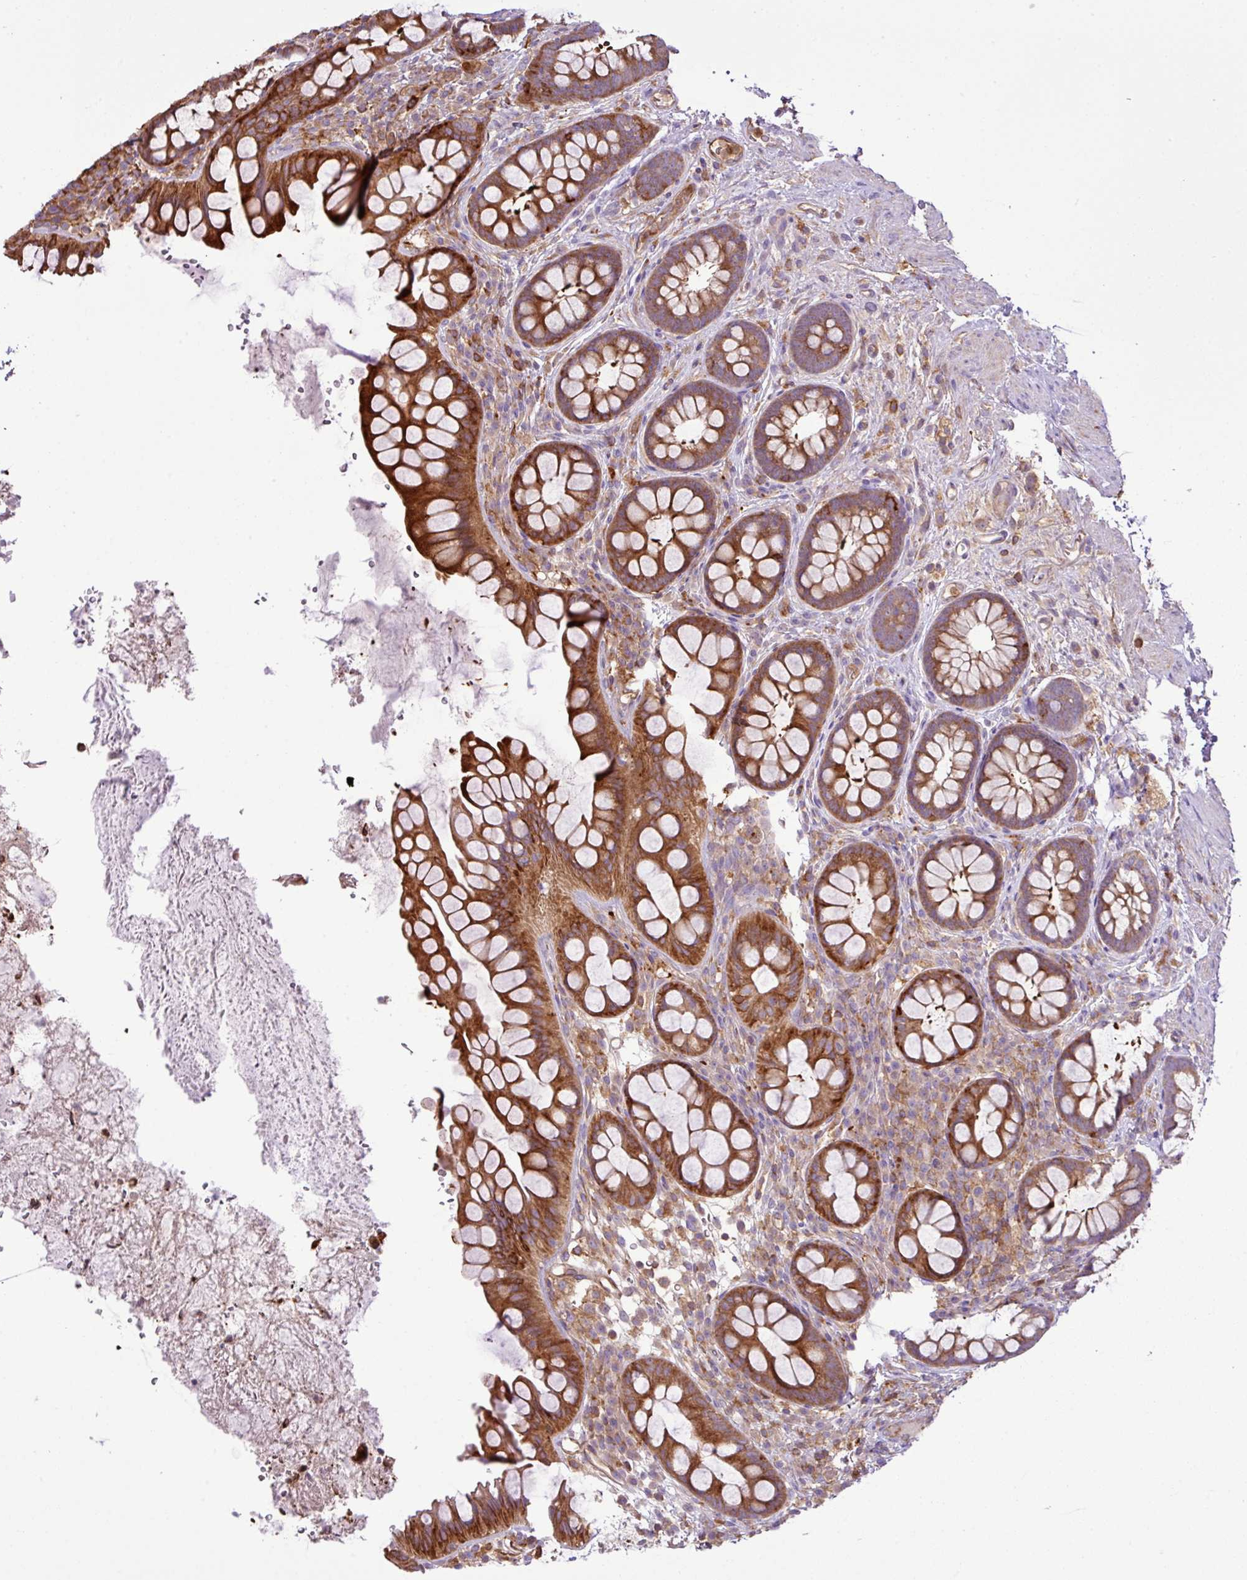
{"staining": {"intensity": "strong", "quantity": ">75%", "location": "cytoplasmic/membranous"}, "tissue": "rectum", "cell_type": "Glandular cells", "image_type": "normal", "snomed": [{"axis": "morphology", "description": "Normal tissue, NOS"}, {"axis": "topography", "description": "Rectum"}, {"axis": "topography", "description": "Peripheral nerve tissue"}], "caption": "This image demonstrates immunohistochemistry staining of normal rectum, with high strong cytoplasmic/membranous positivity in about >75% of glandular cells.", "gene": "PGAP6", "patient": {"sex": "female", "age": 69}}